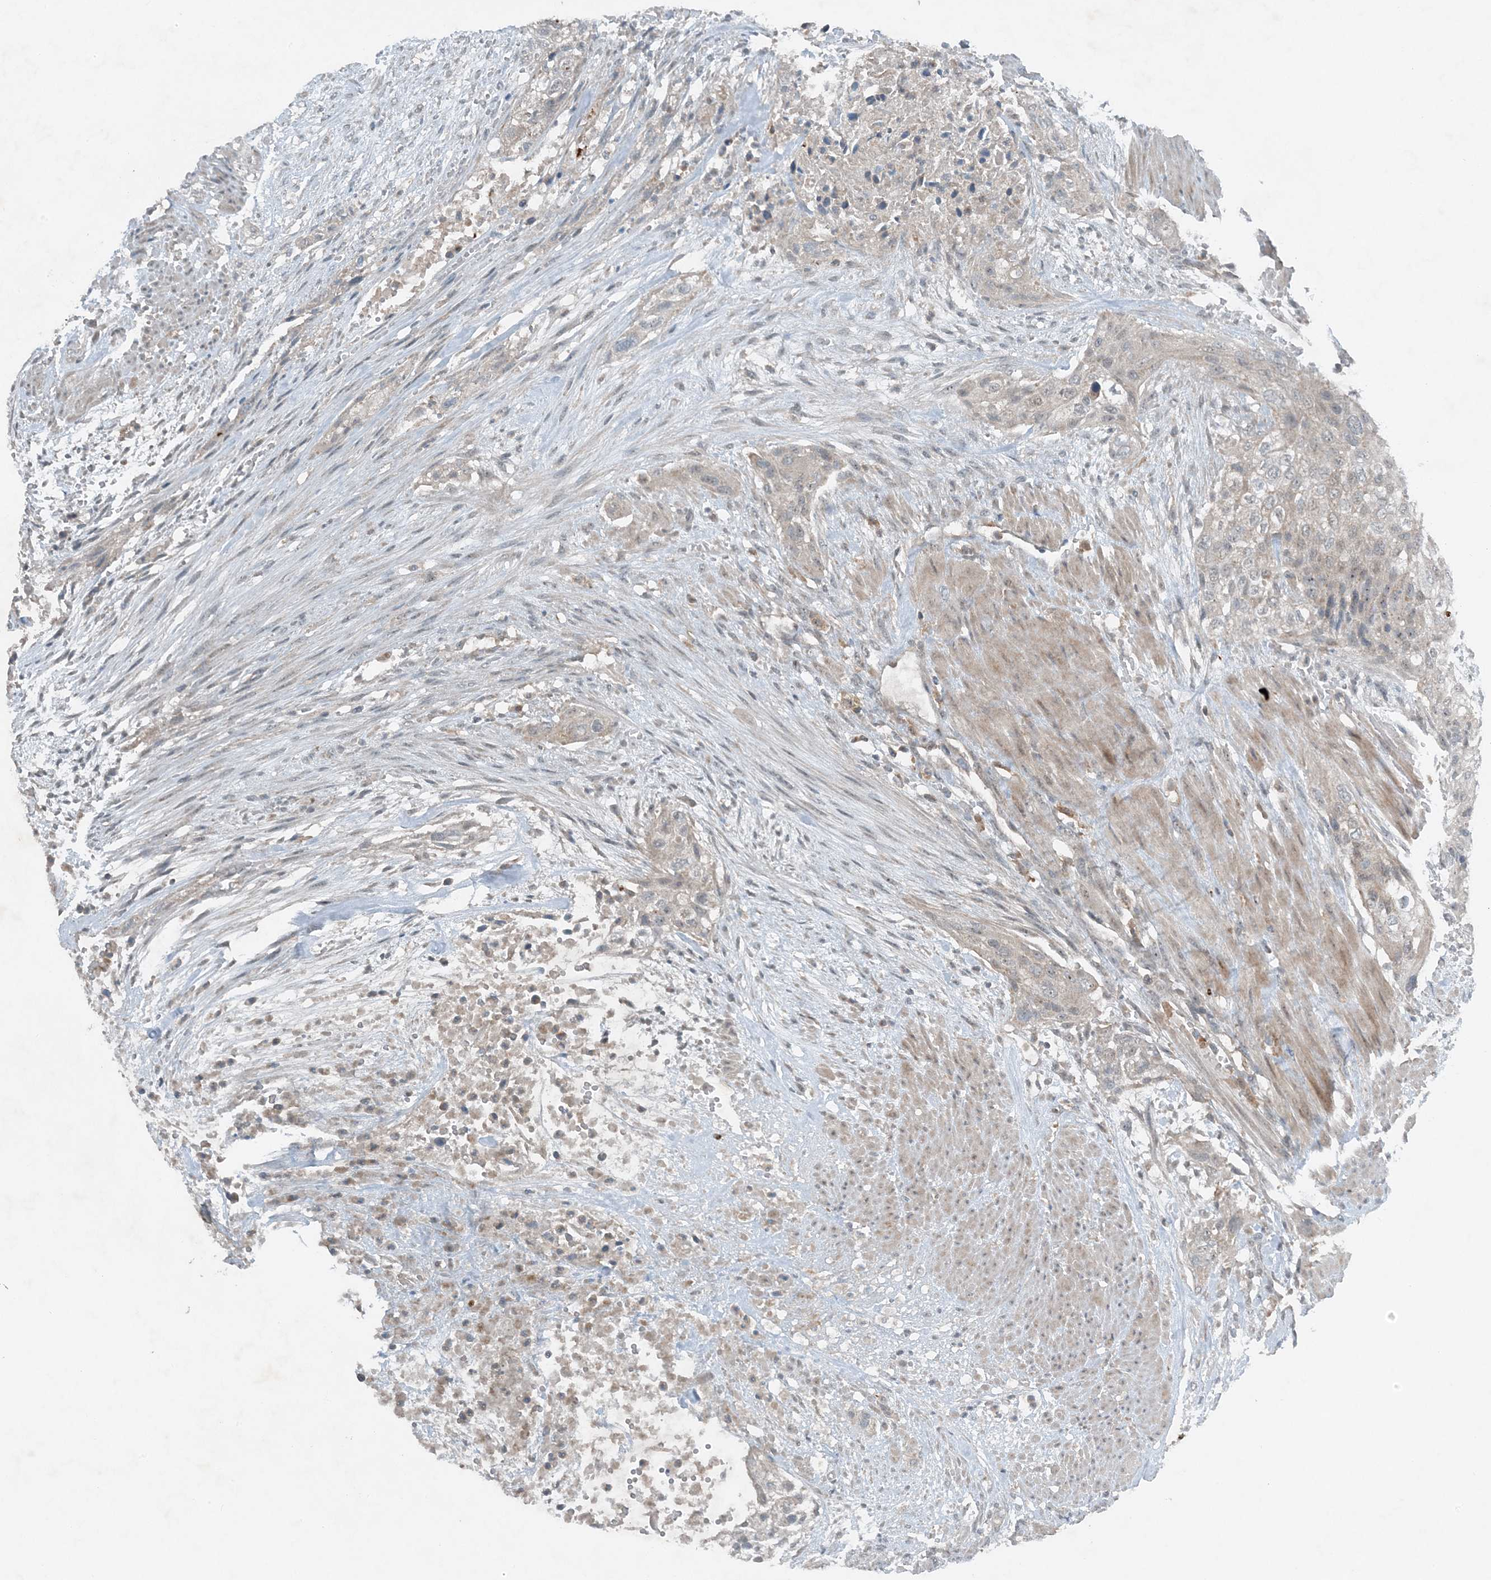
{"staining": {"intensity": "negative", "quantity": "none", "location": "none"}, "tissue": "urothelial cancer", "cell_type": "Tumor cells", "image_type": "cancer", "snomed": [{"axis": "morphology", "description": "Urothelial carcinoma, High grade"}, {"axis": "topography", "description": "Urinary bladder"}], "caption": "IHC of human urothelial cancer exhibits no staining in tumor cells.", "gene": "MITD1", "patient": {"sex": "male", "age": 35}}